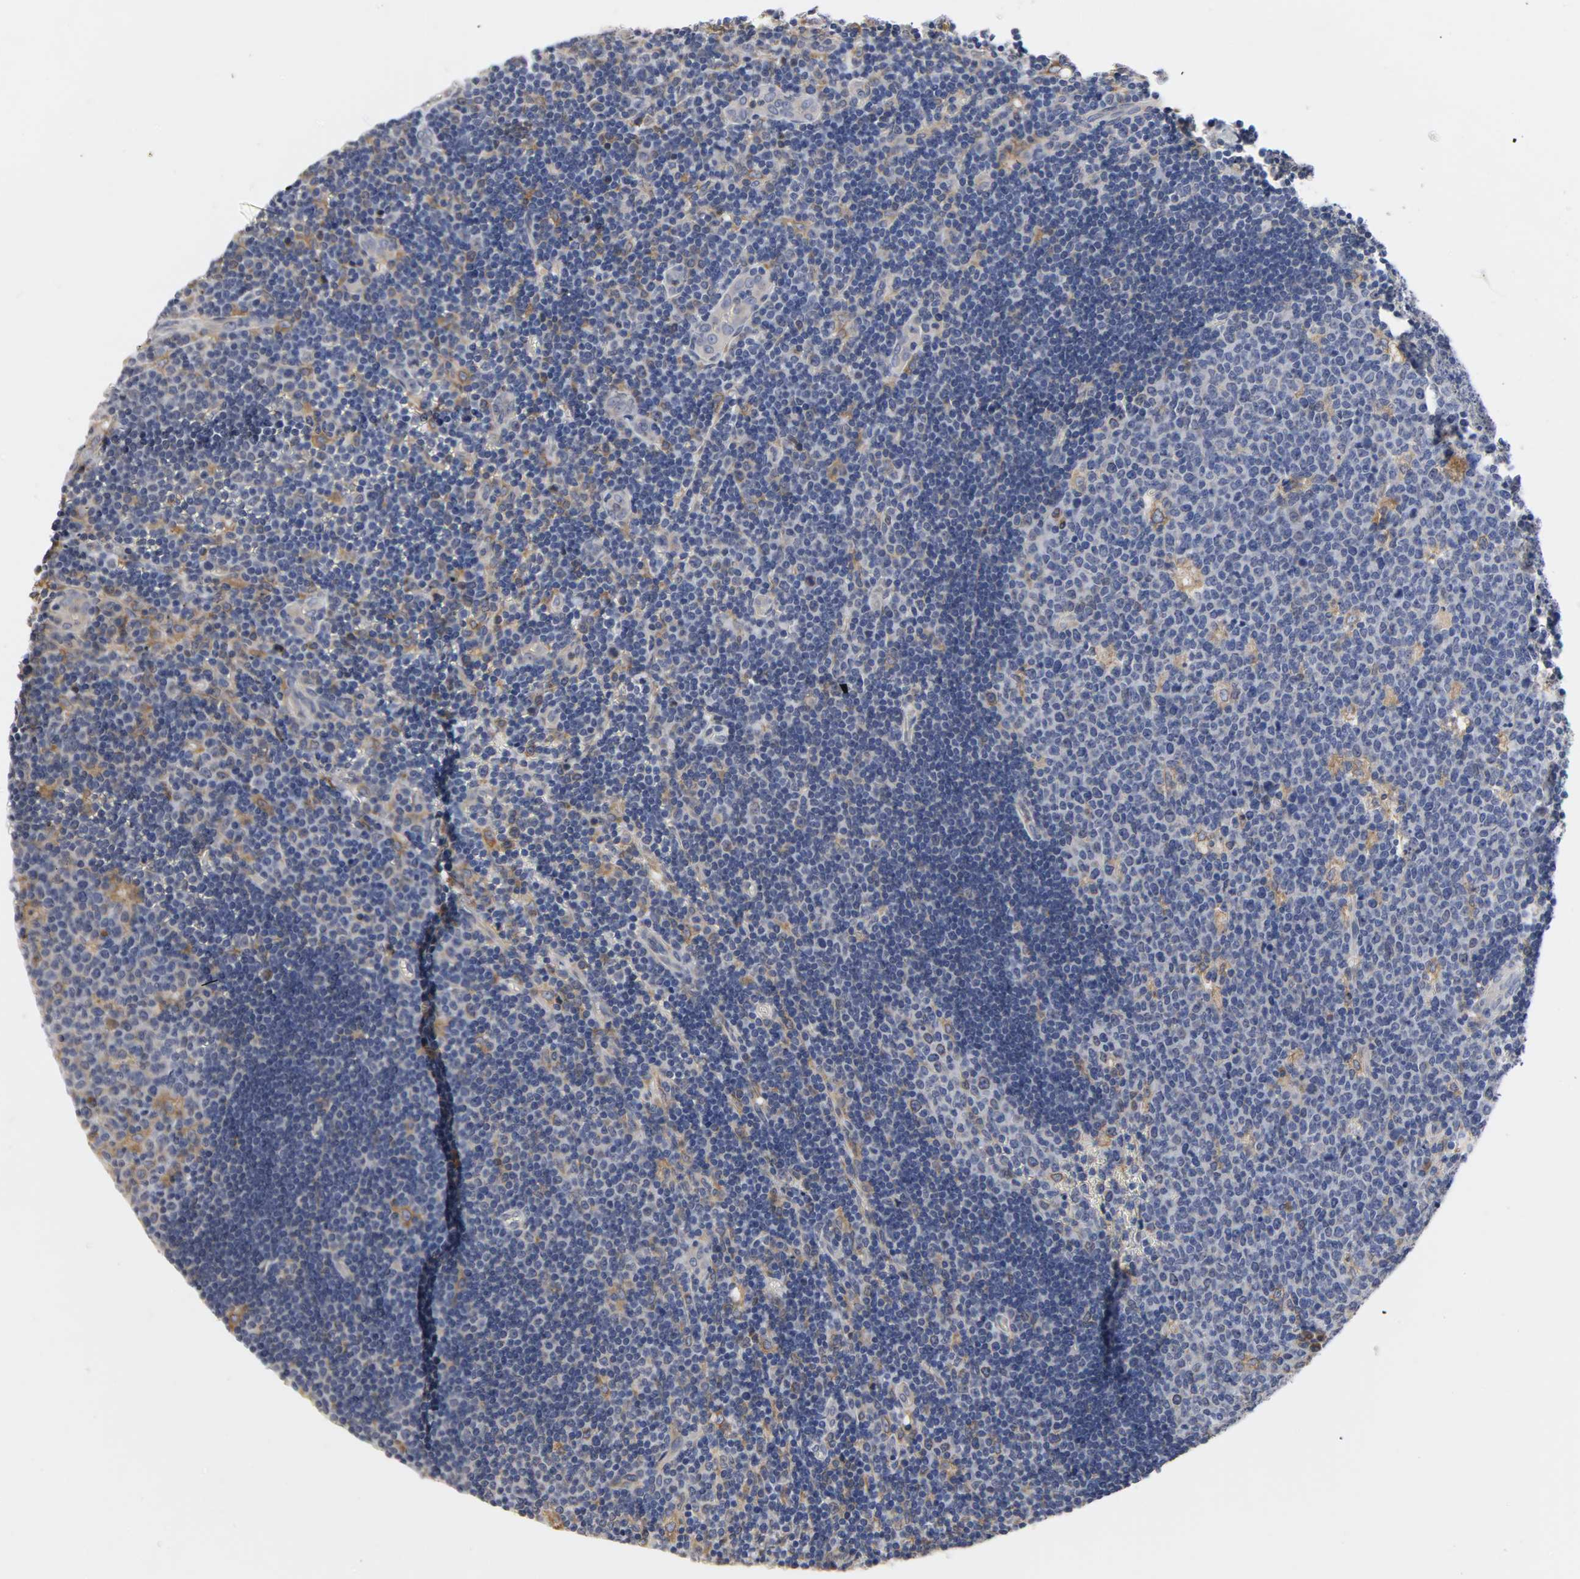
{"staining": {"intensity": "moderate", "quantity": "<25%", "location": "cytoplasmic/membranous"}, "tissue": "lymph node", "cell_type": "Germinal center cells", "image_type": "normal", "snomed": [{"axis": "morphology", "description": "Normal tissue, NOS"}, {"axis": "topography", "description": "Lymph node"}, {"axis": "topography", "description": "Salivary gland"}], "caption": "Immunohistochemistry image of benign lymph node: lymph node stained using IHC shows low levels of moderate protein expression localized specifically in the cytoplasmic/membranous of germinal center cells, appearing as a cytoplasmic/membranous brown color.", "gene": "HCK", "patient": {"sex": "male", "age": 8}}